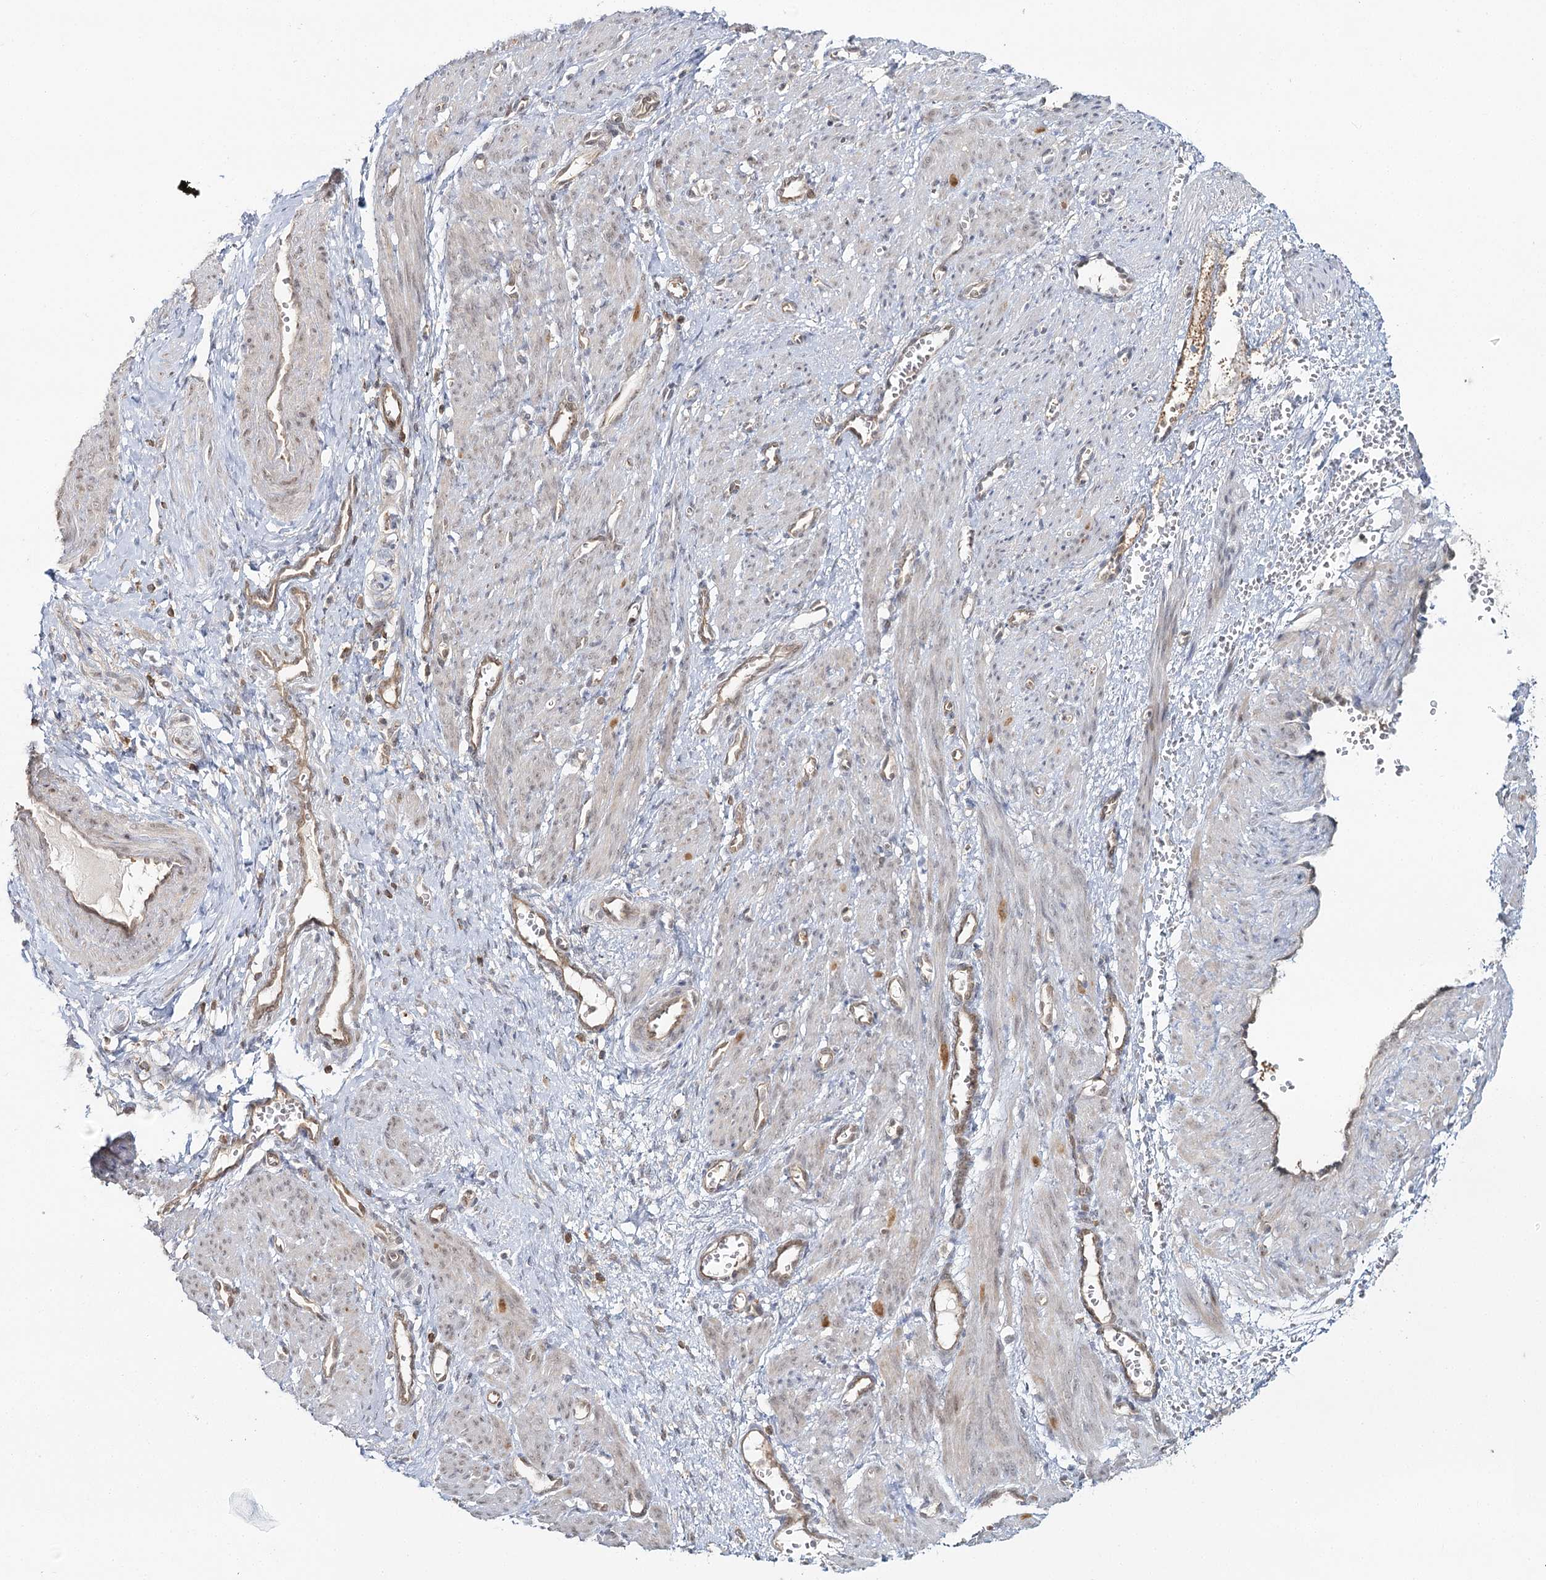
{"staining": {"intensity": "weak", "quantity": "<25%", "location": "cytoplasmic/membranous"}, "tissue": "smooth muscle", "cell_type": "Smooth muscle cells", "image_type": "normal", "snomed": [{"axis": "morphology", "description": "Normal tissue, NOS"}, {"axis": "topography", "description": "Endometrium"}], "caption": "This is an immunohistochemistry photomicrograph of unremarkable human smooth muscle. There is no staining in smooth muscle cells.", "gene": "FAM120B", "patient": {"sex": "female", "age": 33}}